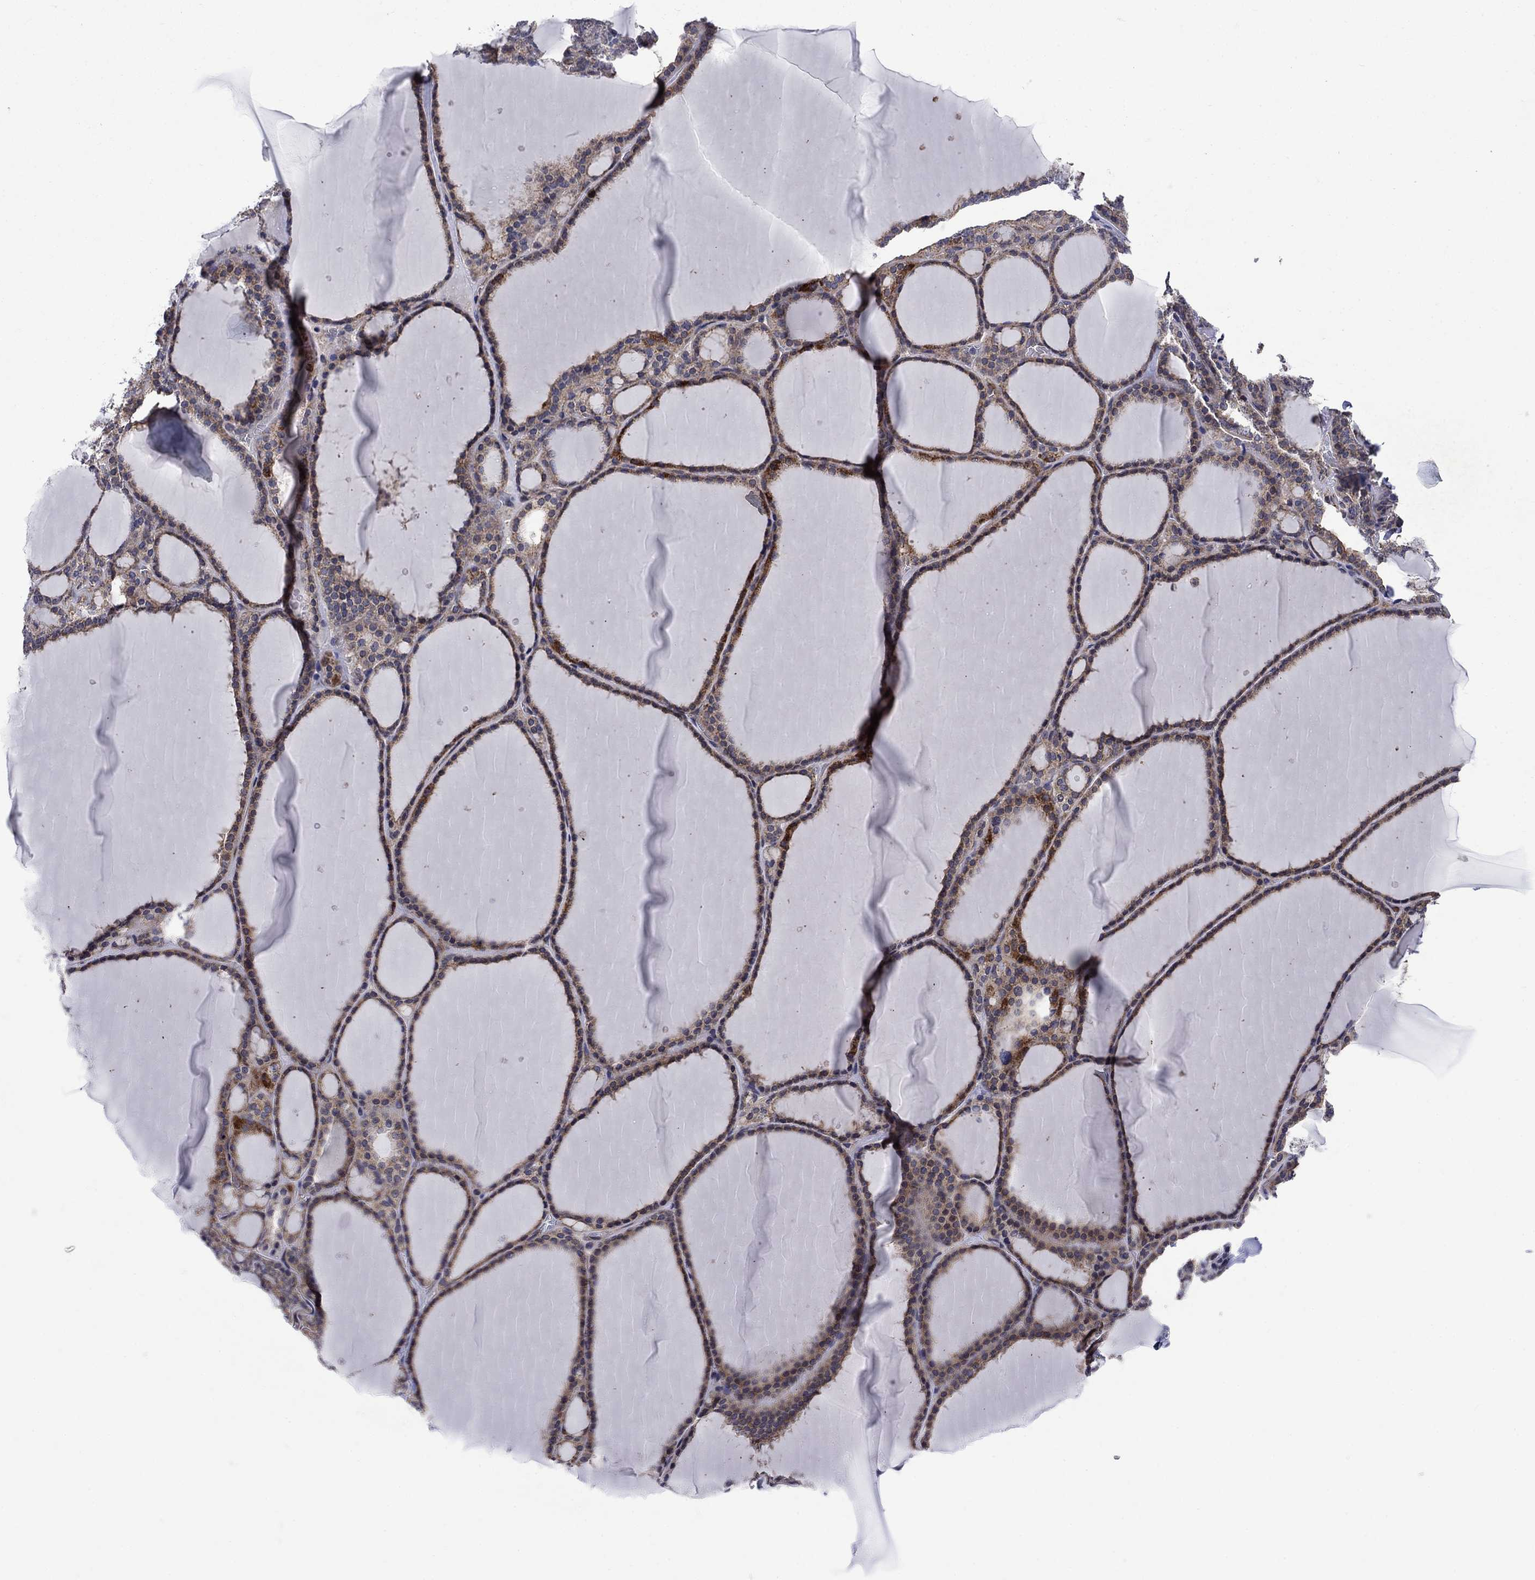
{"staining": {"intensity": "moderate", "quantity": ">75%", "location": "cytoplasmic/membranous"}, "tissue": "thyroid gland", "cell_type": "Glandular cells", "image_type": "normal", "snomed": [{"axis": "morphology", "description": "Normal tissue, NOS"}, {"axis": "topography", "description": "Thyroid gland"}], "caption": "Approximately >75% of glandular cells in unremarkable human thyroid gland reveal moderate cytoplasmic/membranous protein expression as visualized by brown immunohistochemical staining.", "gene": "KIF22", "patient": {"sex": "male", "age": 63}}